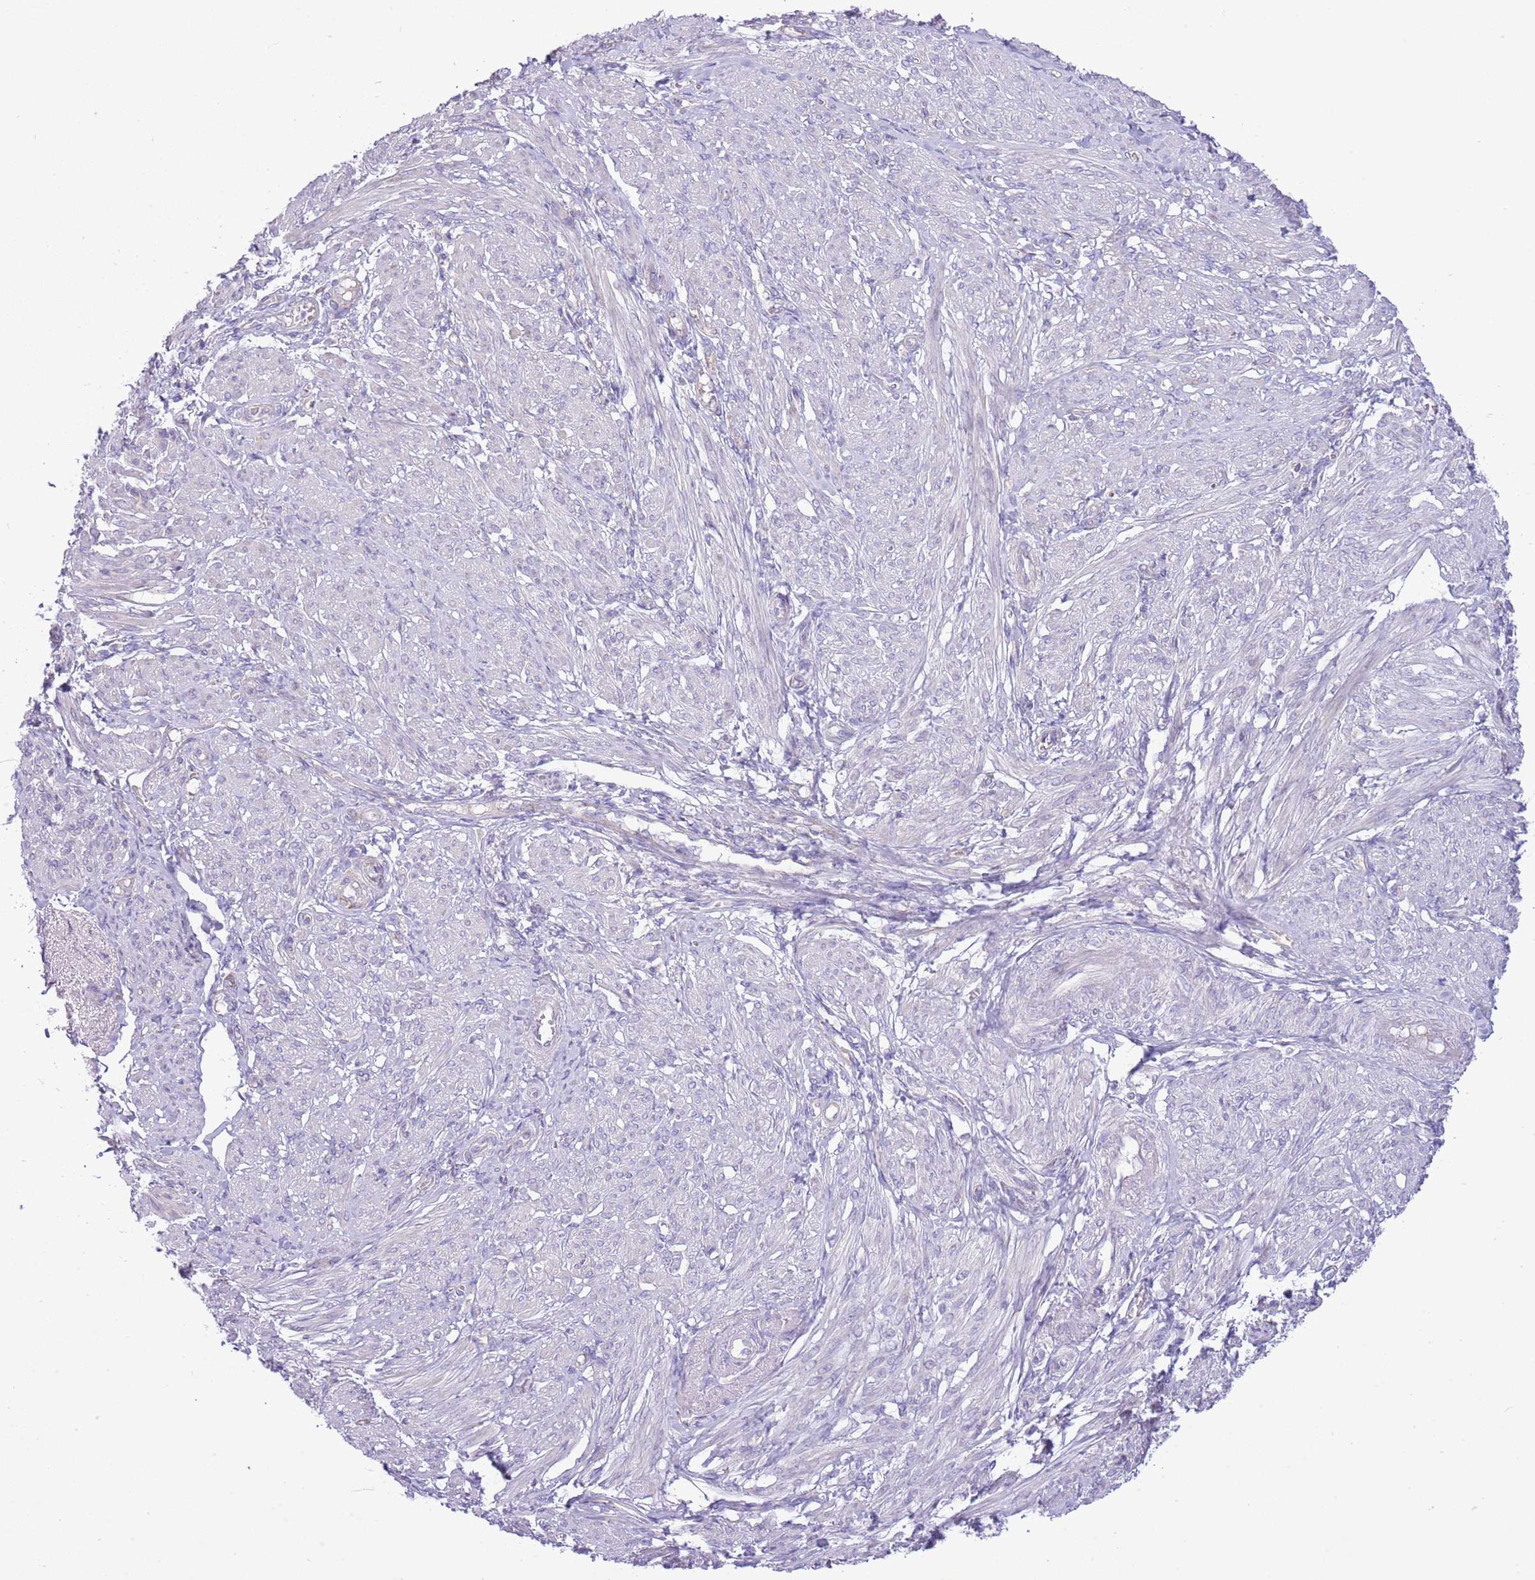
{"staining": {"intensity": "negative", "quantity": "none", "location": "none"}, "tissue": "smooth muscle", "cell_type": "Smooth muscle cells", "image_type": "normal", "snomed": [{"axis": "morphology", "description": "Normal tissue, NOS"}, {"axis": "topography", "description": "Smooth muscle"}], "caption": "DAB immunohistochemical staining of benign smooth muscle reveals no significant positivity in smooth muscle cells. Brightfield microscopy of IHC stained with DAB (brown) and hematoxylin (blue), captured at high magnification.", "gene": "OAZ2", "patient": {"sex": "female", "age": 39}}